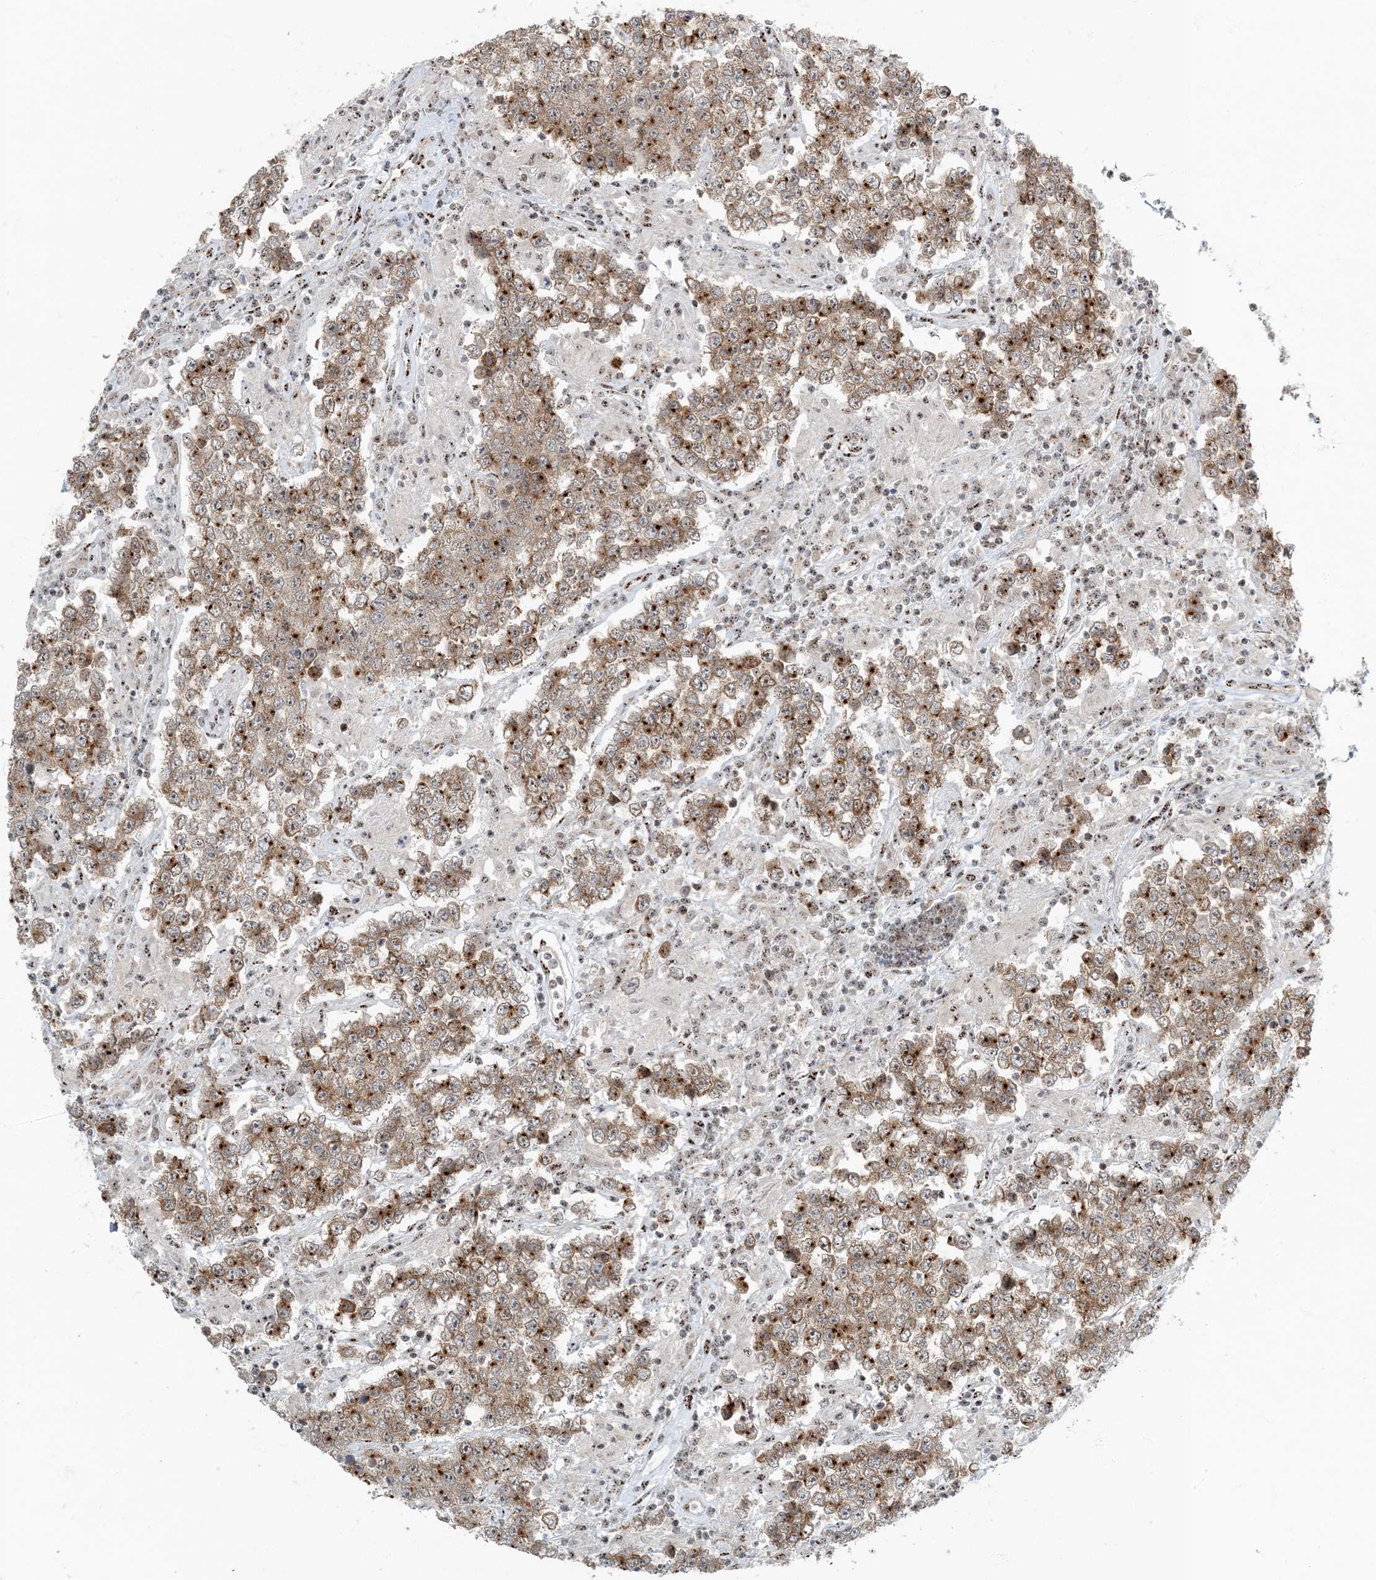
{"staining": {"intensity": "moderate", "quantity": ">75%", "location": "cytoplasmic/membranous"}, "tissue": "testis cancer", "cell_type": "Tumor cells", "image_type": "cancer", "snomed": [{"axis": "morphology", "description": "Normal tissue, NOS"}, {"axis": "morphology", "description": "Urothelial carcinoma, High grade"}, {"axis": "morphology", "description": "Seminoma, NOS"}, {"axis": "morphology", "description": "Carcinoma, Embryonal, NOS"}, {"axis": "topography", "description": "Urinary bladder"}, {"axis": "topography", "description": "Testis"}], "caption": "Protein expression analysis of high-grade urothelial carcinoma (testis) displays moderate cytoplasmic/membranous staining in about >75% of tumor cells. (DAB IHC with brightfield microscopy, high magnification).", "gene": "MBD1", "patient": {"sex": "male", "age": 41}}